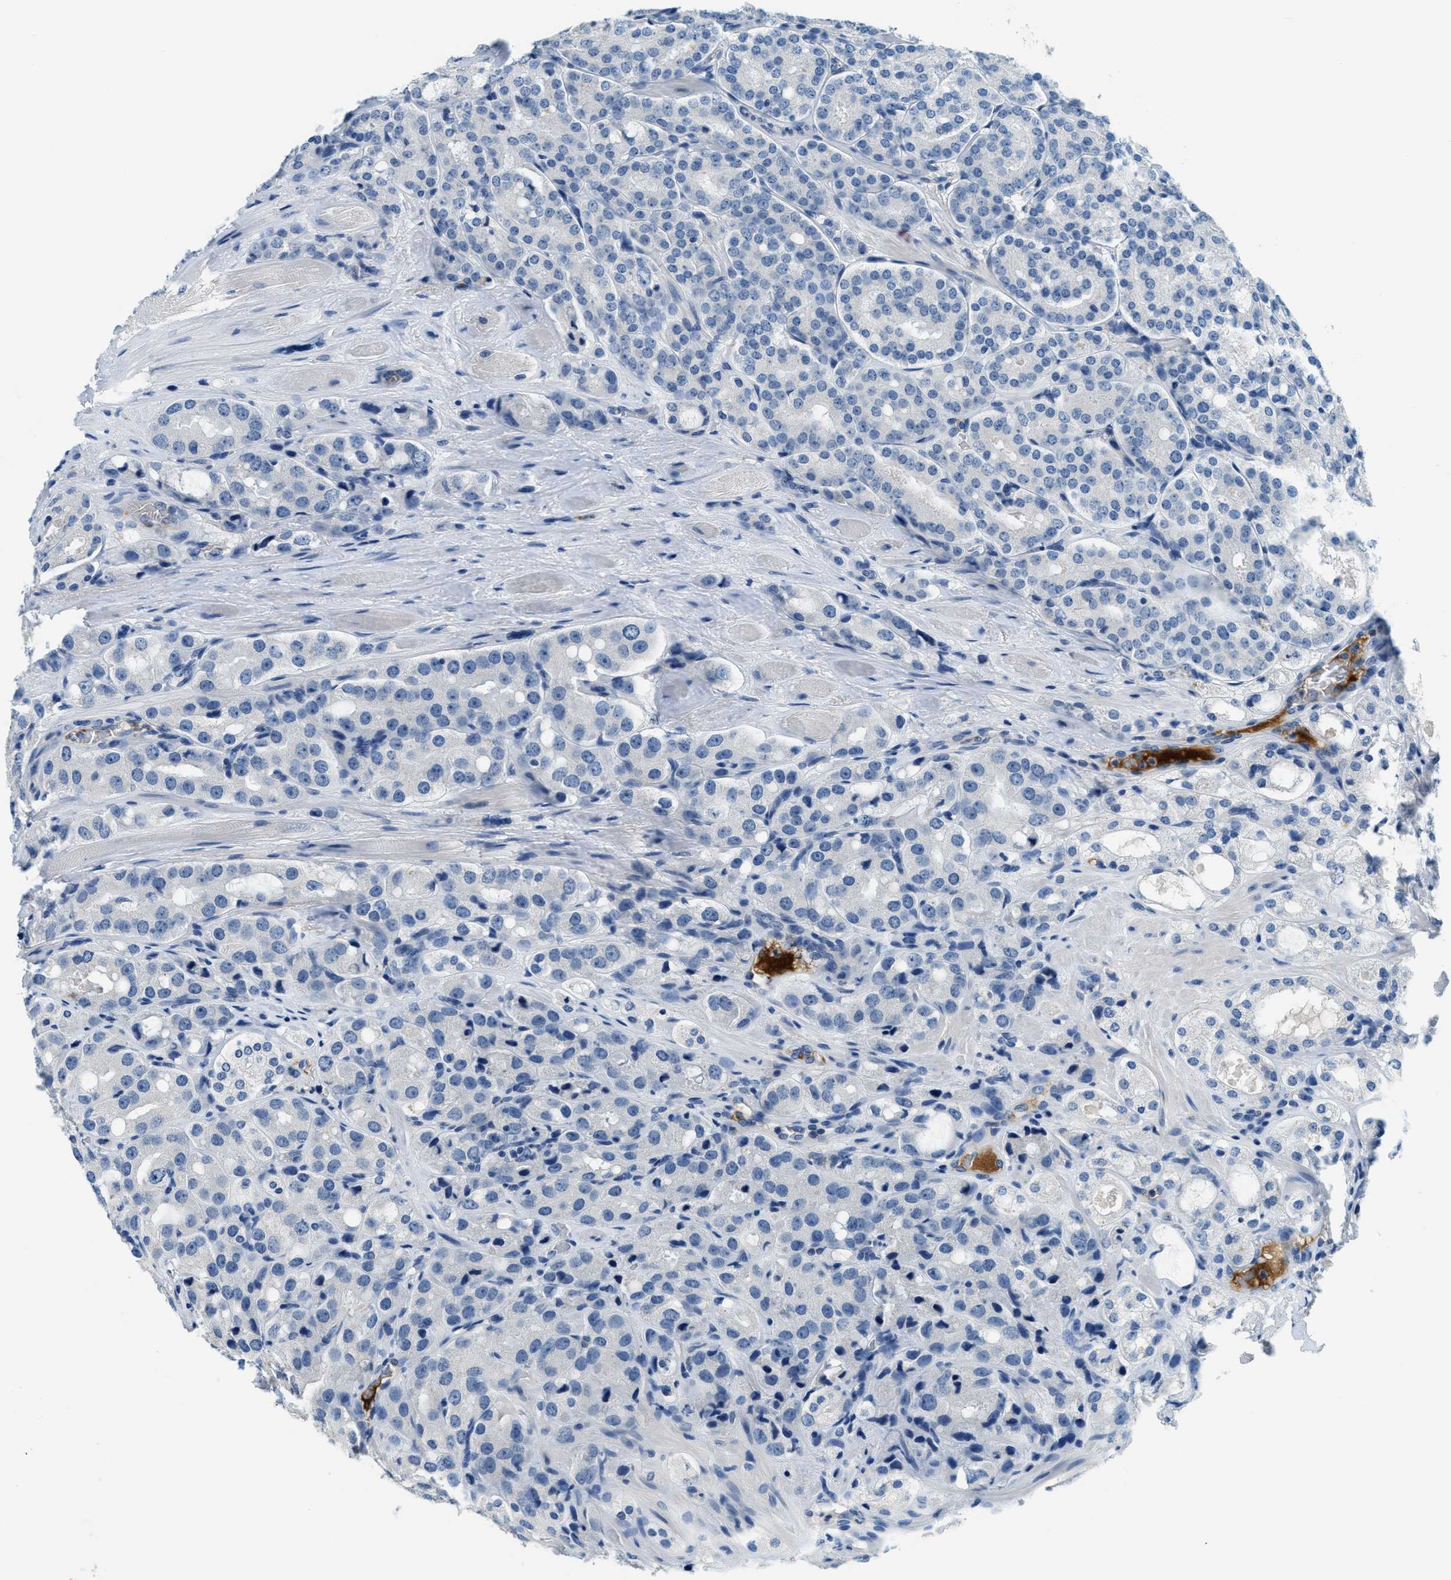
{"staining": {"intensity": "negative", "quantity": "none", "location": "none"}, "tissue": "prostate cancer", "cell_type": "Tumor cells", "image_type": "cancer", "snomed": [{"axis": "morphology", "description": "Adenocarcinoma, High grade"}, {"axis": "topography", "description": "Prostate"}], "caption": "A micrograph of high-grade adenocarcinoma (prostate) stained for a protein displays no brown staining in tumor cells.", "gene": "A2M", "patient": {"sex": "male", "age": 65}}